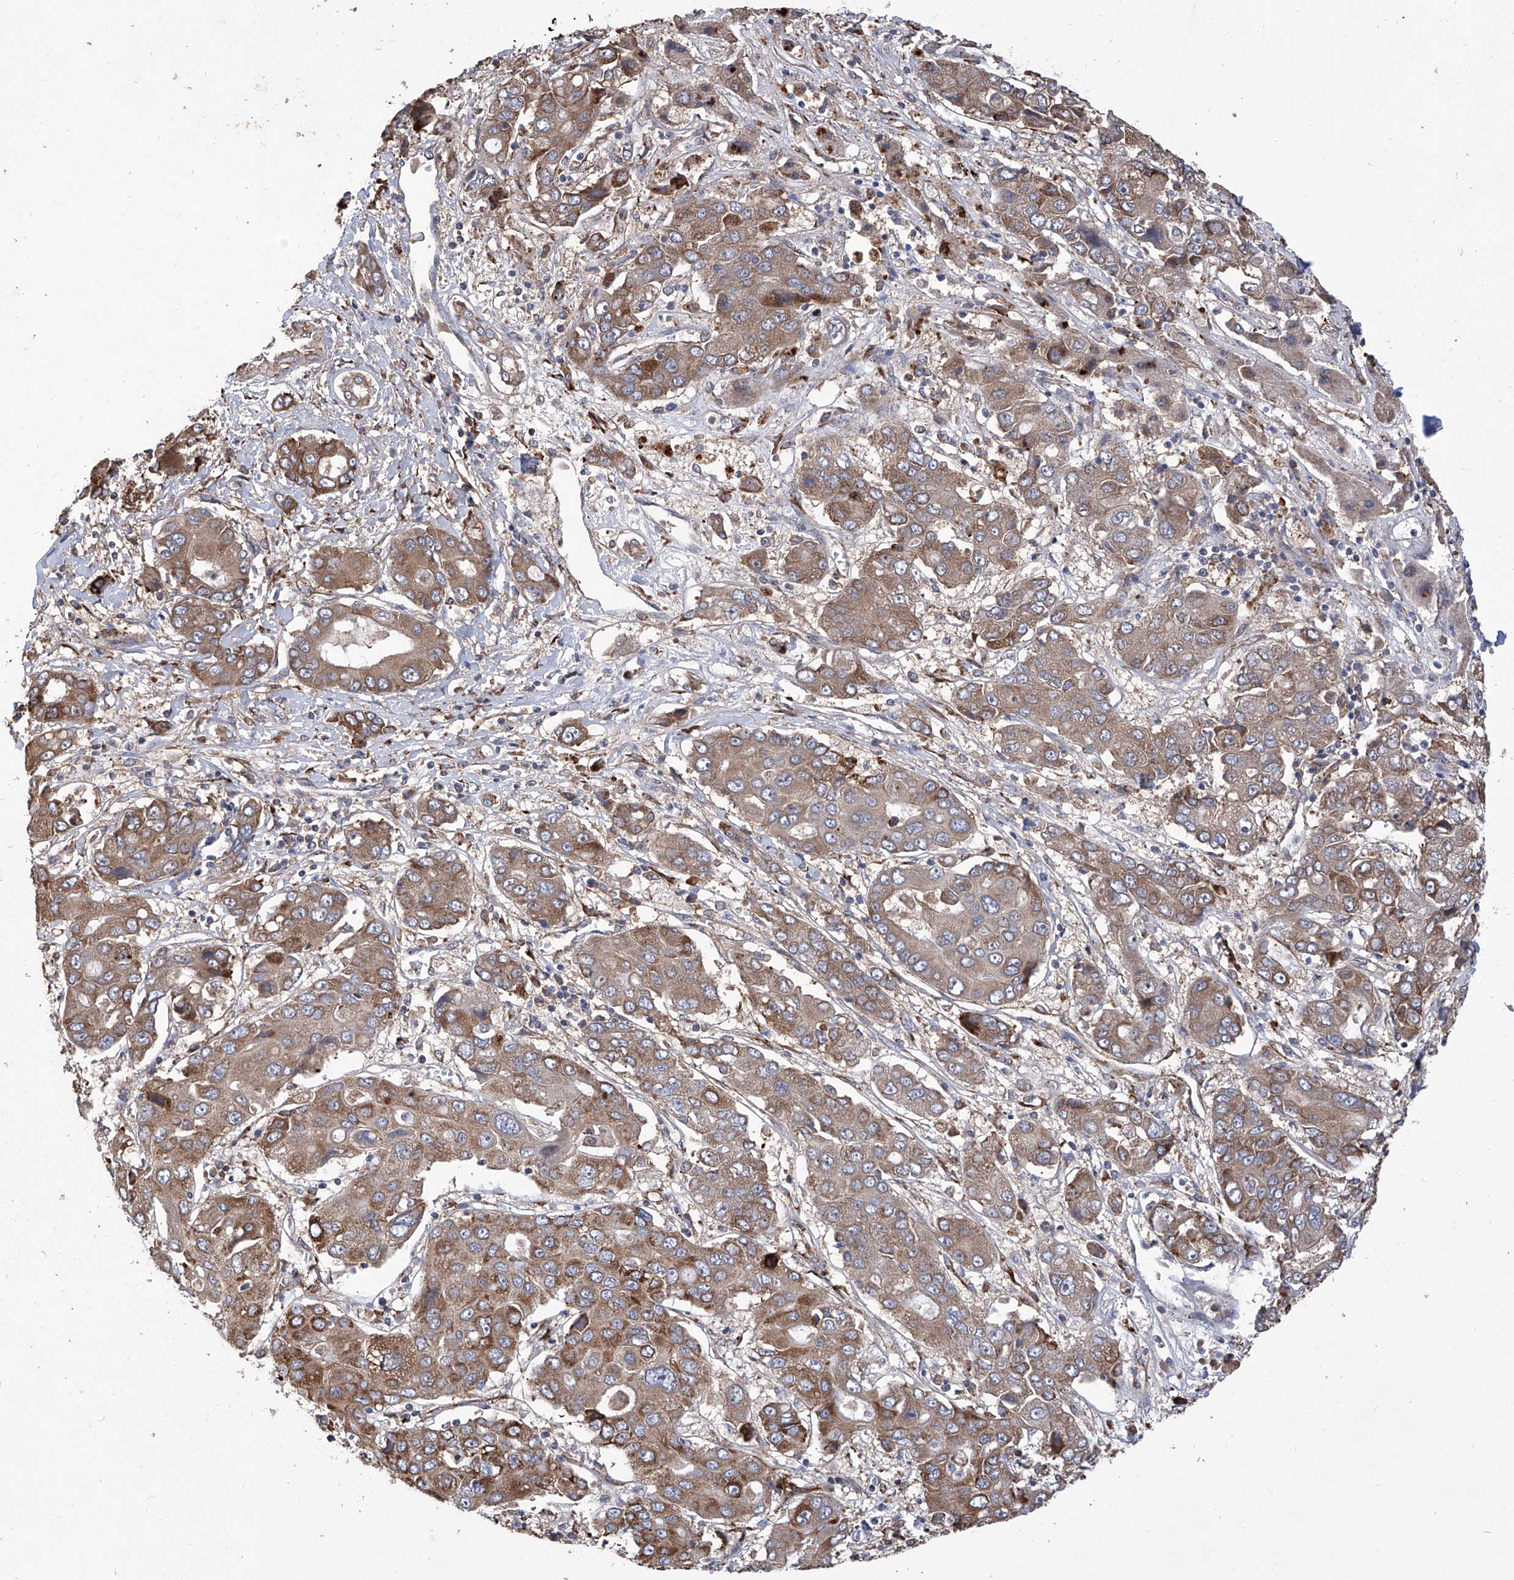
{"staining": {"intensity": "moderate", "quantity": ">75%", "location": "cytoplasmic/membranous"}, "tissue": "liver cancer", "cell_type": "Tumor cells", "image_type": "cancer", "snomed": [{"axis": "morphology", "description": "Cholangiocarcinoma"}, {"axis": "topography", "description": "Liver"}], "caption": "Human cholangiocarcinoma (liver) stained with a brown dye reveals moderate cytoplasmic/membranous positive expression in approximately >75% of tumor cells.", "gene": "INPP5B", "patient": {"sex": "male", "age": 67}}